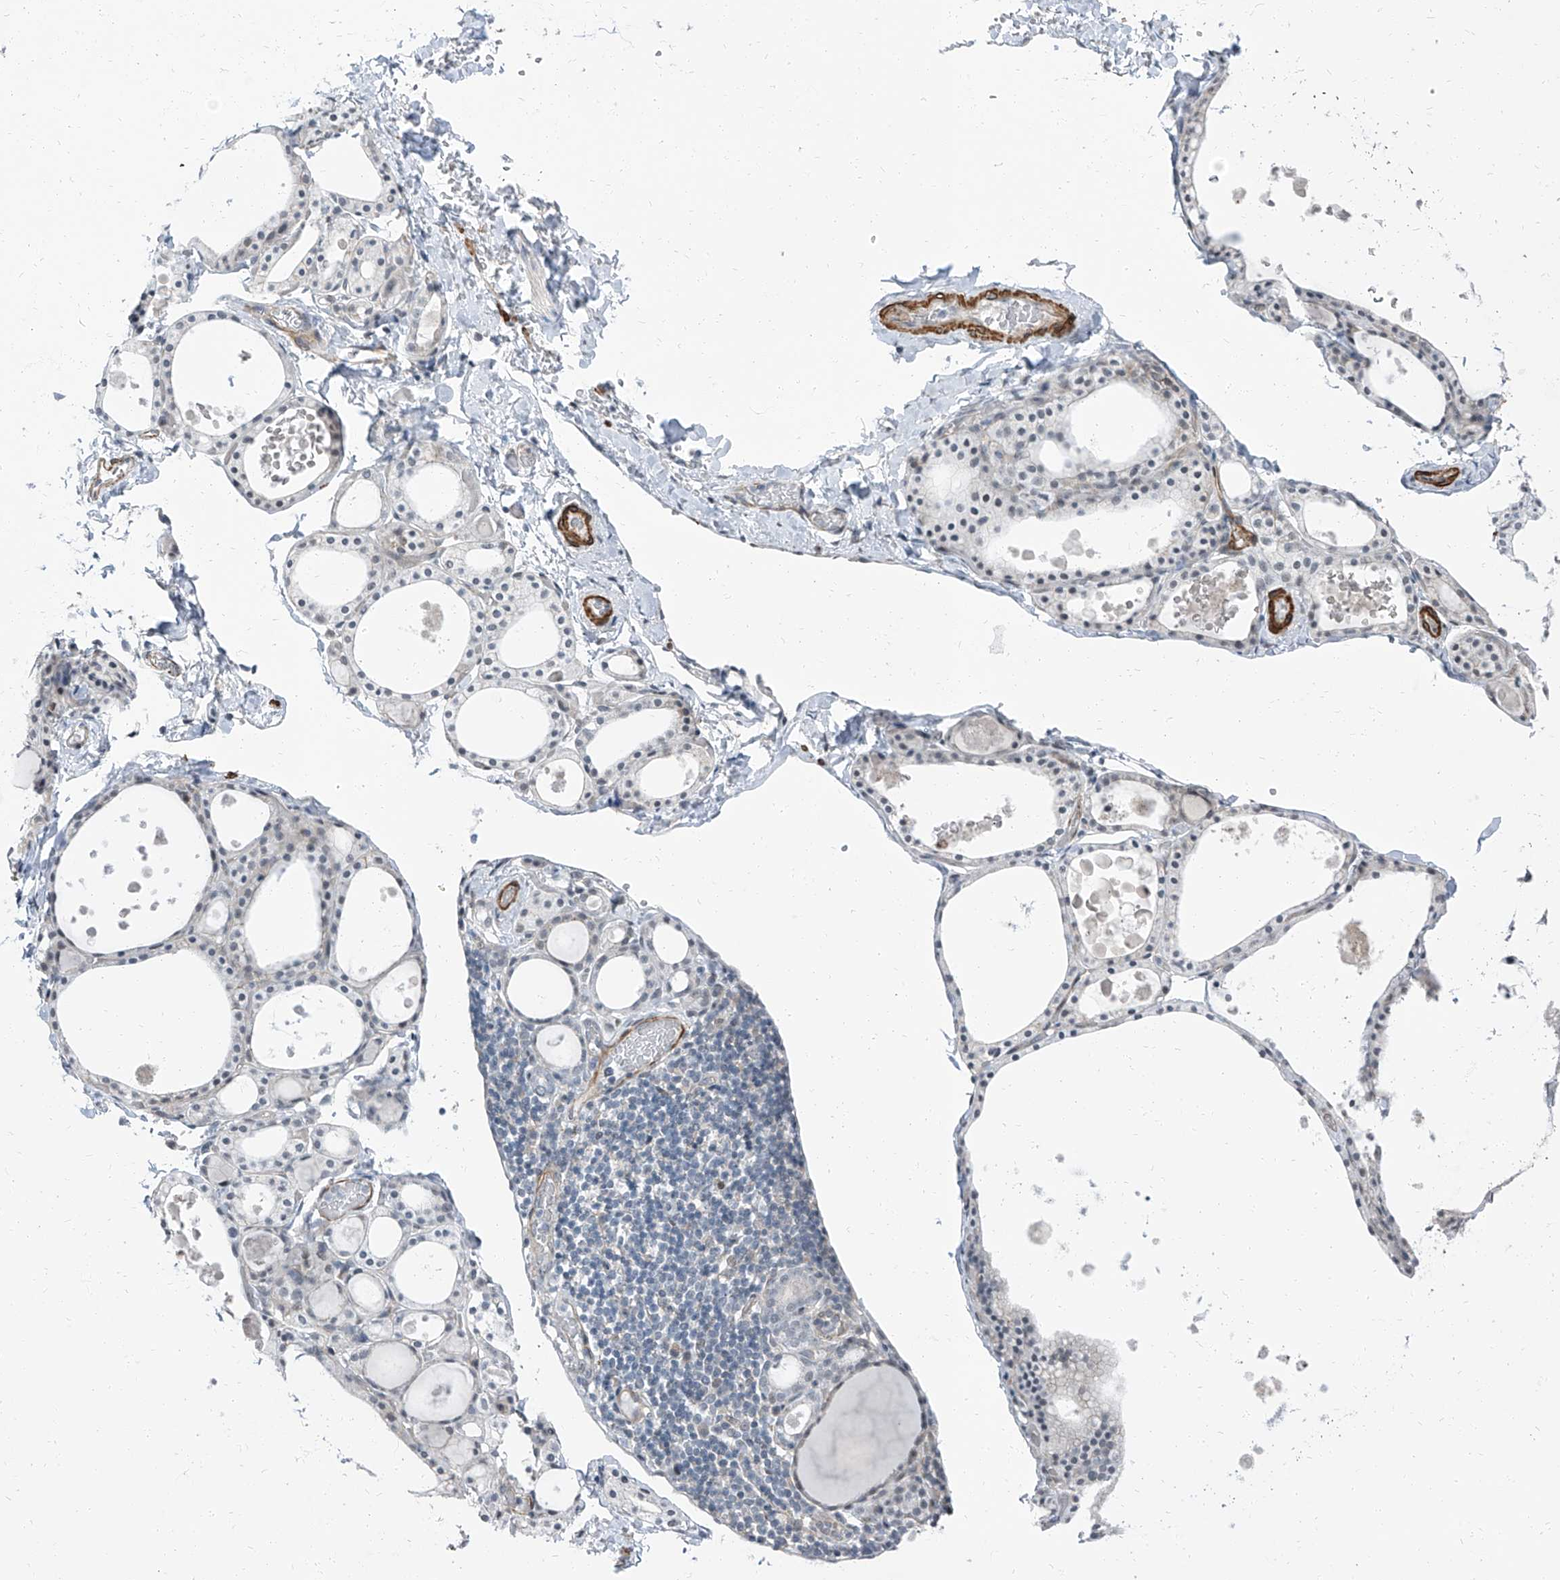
{"staining": {"intensity": "weak", "quantity": "<25%", "location": "cytoplasmic/membranous"}, "tissue": "thyroid gland", "cell_type": "Glandular cells", "image_type": "normal", "snomed": [{"axis": "morphology", "description": "Normal tissue, NOS"}, {"axis": "topography", "description": "Thyroid gland"}], "caption": "Protein analysis of unremarkable thyroid gland reveals no significant positivity in glandular cells.", "gene": "TXLNB", "patient": {"sex": "male", "age": 56}}